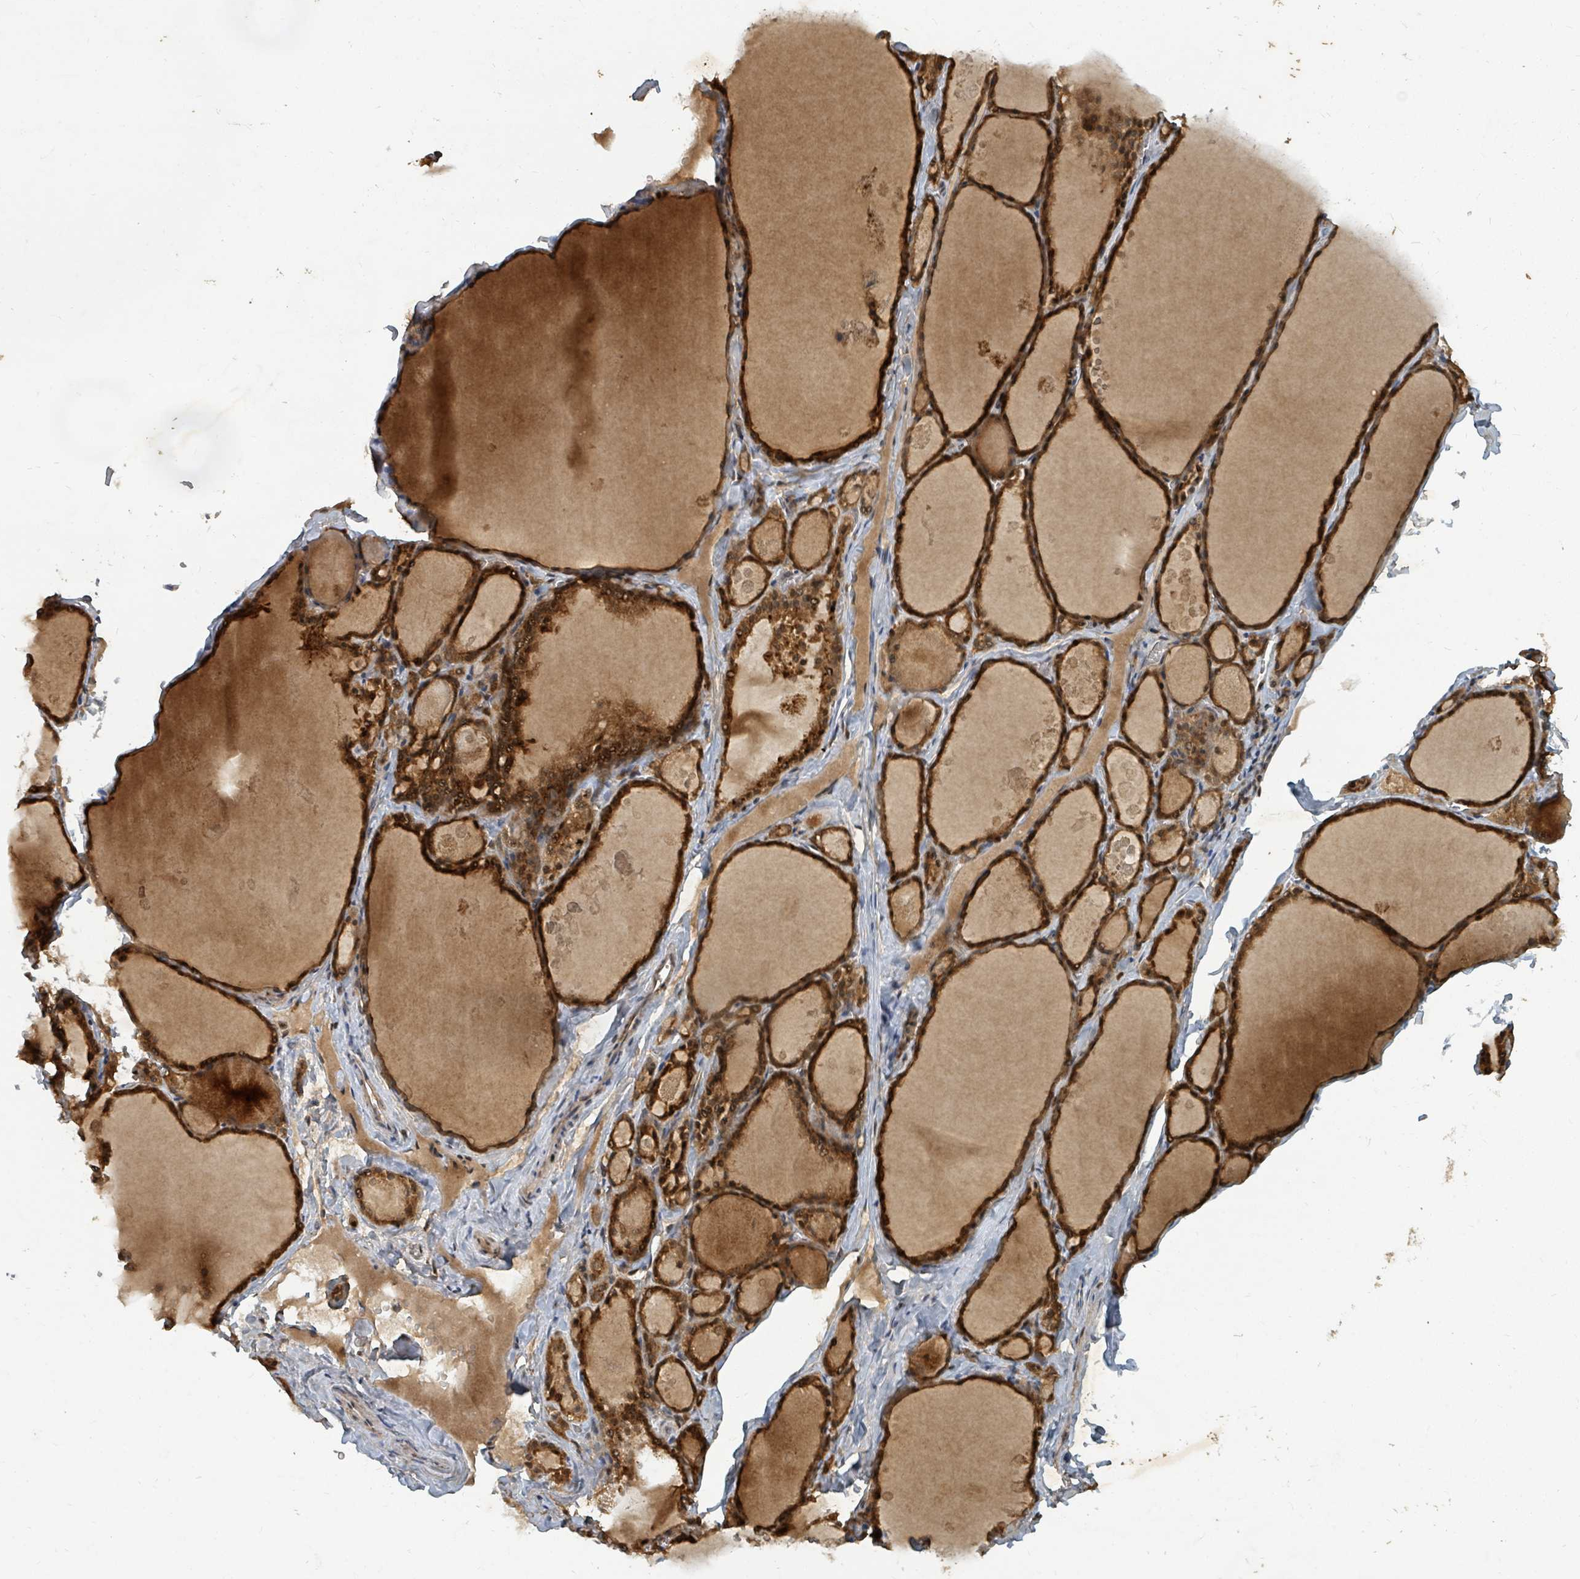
{"staining": {"intensity": "strong", "quantity": ">75%", "location": "cytoplasmic/membranous,nuclear"}, "tissue": "thyroid gland", "cell_type": "Glandular cells", "image_type": "normal", "snomed": [{"axis": "morphology", "description": "Normal tissue, NOS"}, {"axis": "topography", "description": "Thyroid gland"}], "caption": "Glandular cells show high levels of strong cytoplasmic/membranous,nuclear positivity in about >75% of cells in benign thyroid gland.", "gene": "KDM4E", "patient": {"sex": "male", "age": 56}}